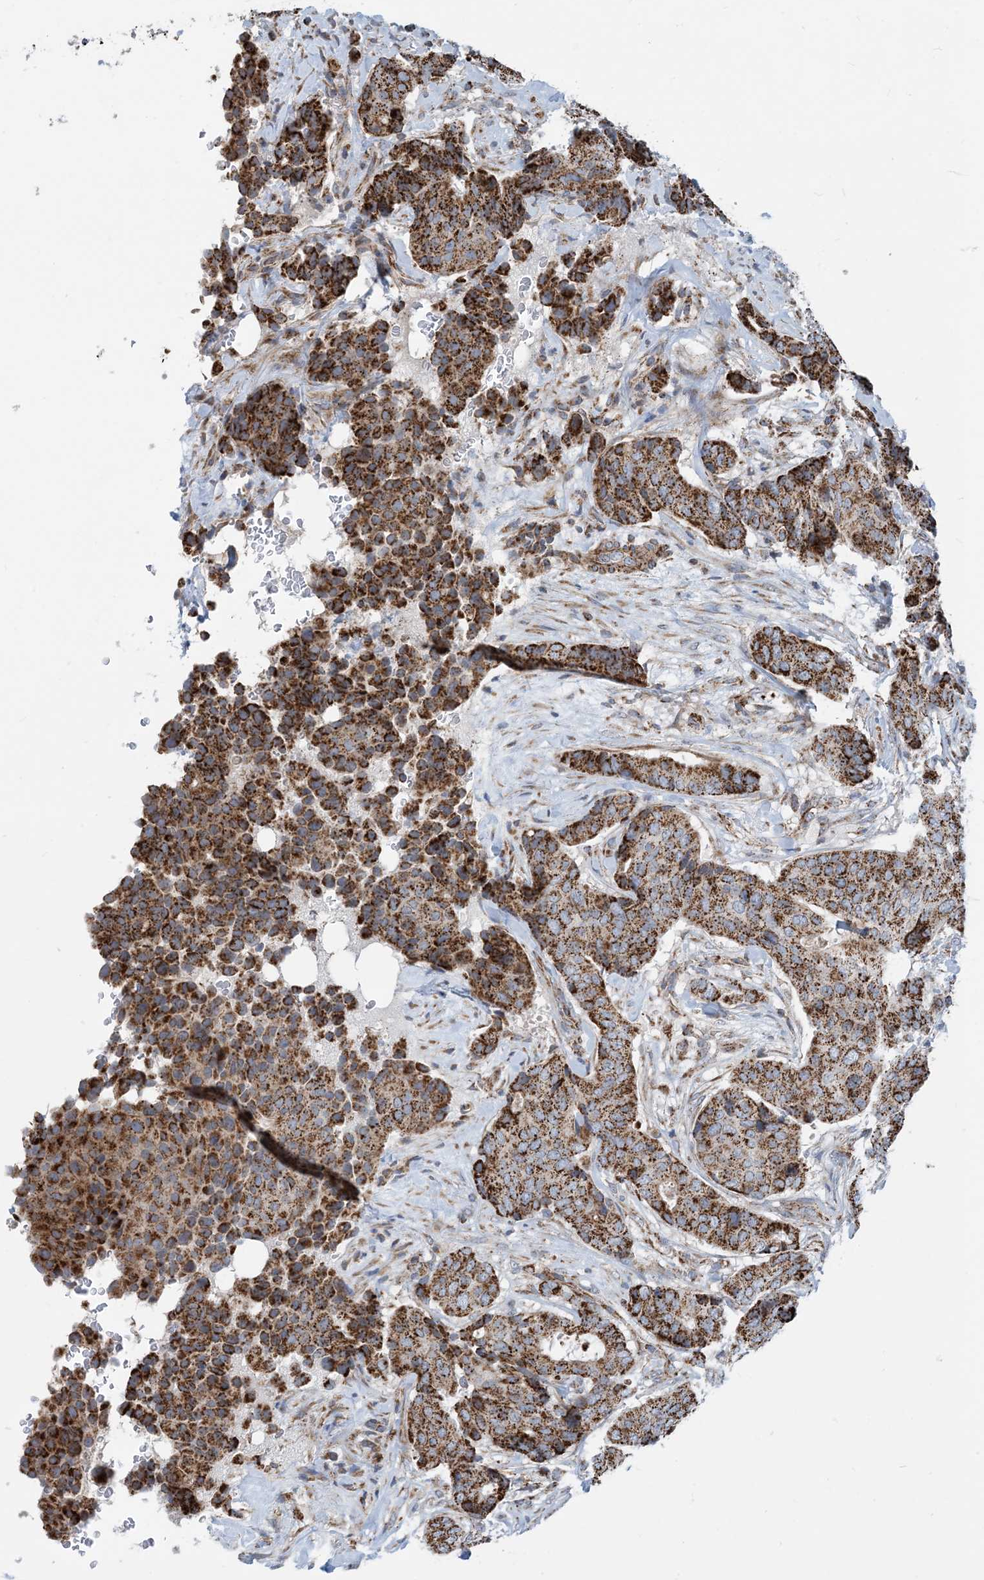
{"staining": {"intensity": "strong", "quantity": ">75%", "location": "cytoplasmic/membranous"}, "tissue": "breast cancer", "cell_type": "Tumor cells", "image_type": "cancer", "snomed": [{"axis": "morphology", "description": "Duct carcinoma"}, {"axis": "topography", "description": "Breast"}], "caption": "Immunohistochemical staining of intraductal carcinoma (breast) shows strong cytoplasmic/membranous protein positivity in about >75% of tumor cells.", "gene": "PCDHGA1", "patient": {"sex": "female", "age": 75}}